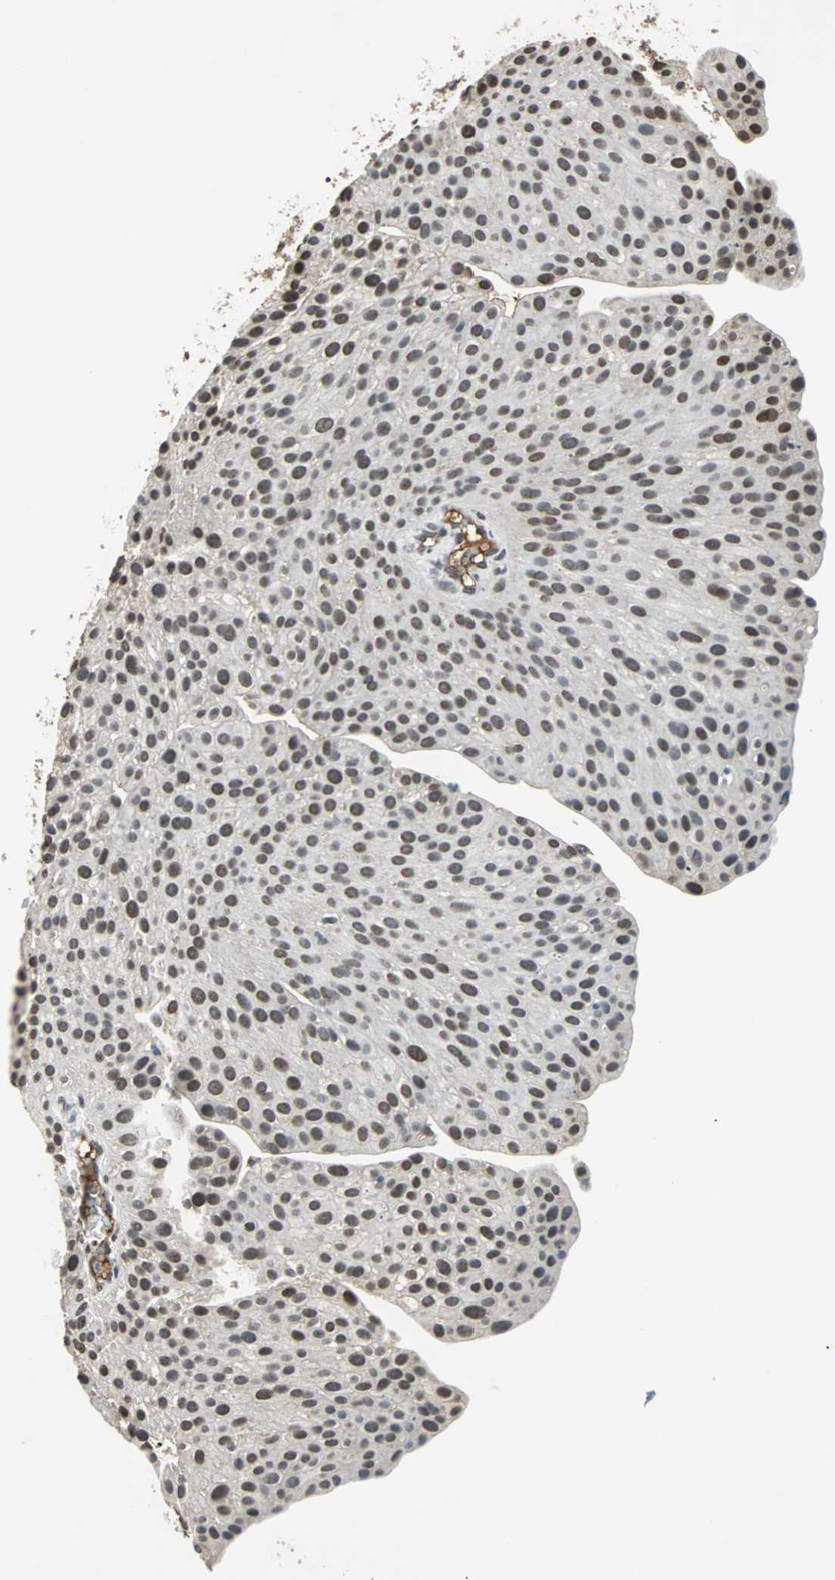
{"staining": {"intensity": "moderate", "quantity": "25%-75%", "location": "nuclear"}, "tissue": "urothelial cancer", "cell_type": "Tumor cells", "image_type": "cancer", "snomed": [{"axis": "morphology", "description": "Urothelial carcinoma, Low grade"}, {"axis": "topography", "description": "Smooth muscle"}, {"axis": "topography", "description": "Urinary bladder"}], "caption": "Immunohistochemistry (IHC) (DAB) staining of human urothelial cancer shows moderate nuclear protein staining in about 25%-75% of tumor cells. Using DAB (brown) and hematoxylin (blue) stains, captured at high magnification using brightfield microscopy.", "gene": "PHC1", "patient": {"sex": "male", "age": 60}}